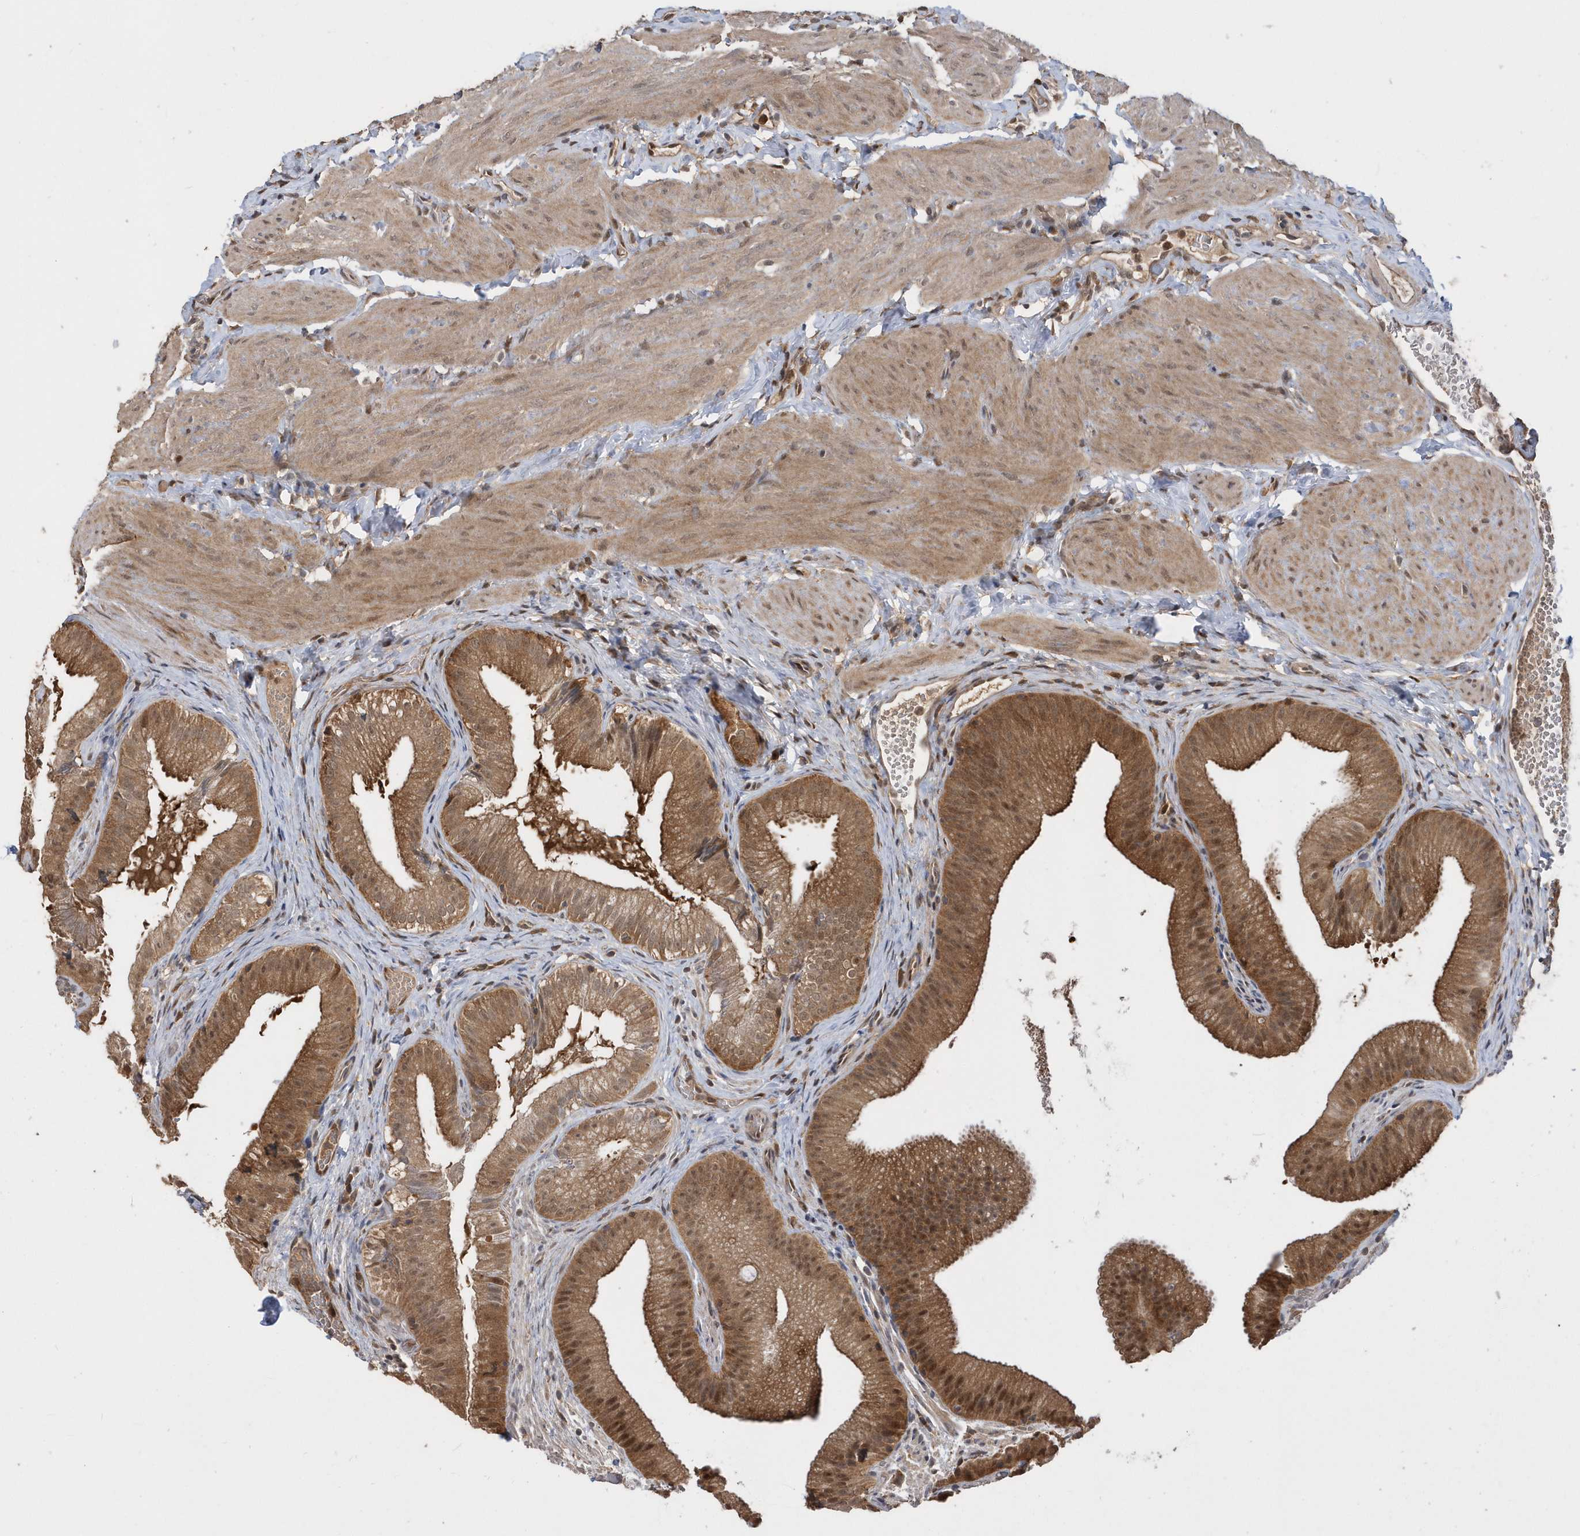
{"staining": {"intensity": "moderate", "quantity": ">75%", "location": "cytoplasmic/membranous,nuclear"}, "tissue": "gallbladder", "cell_type": "Glandular cells", "image_type": "normal", "snomed": [{"axis": "morphology", "description": "Normal tissue, NOS"}, {"axis": "topography", "description": "Gallbladder"}], "caption": "Gallbladder was stained to show a protein in brown. There is medium levels of moderate cytoplasmic/membranous,nuclear expression in approximately >75% of glandular cells. (brown staining indicates protein expression, while blue staining denotes nuclei).", "gene": "RPEL1", "patient": {"sex": "female", "age": 30}}